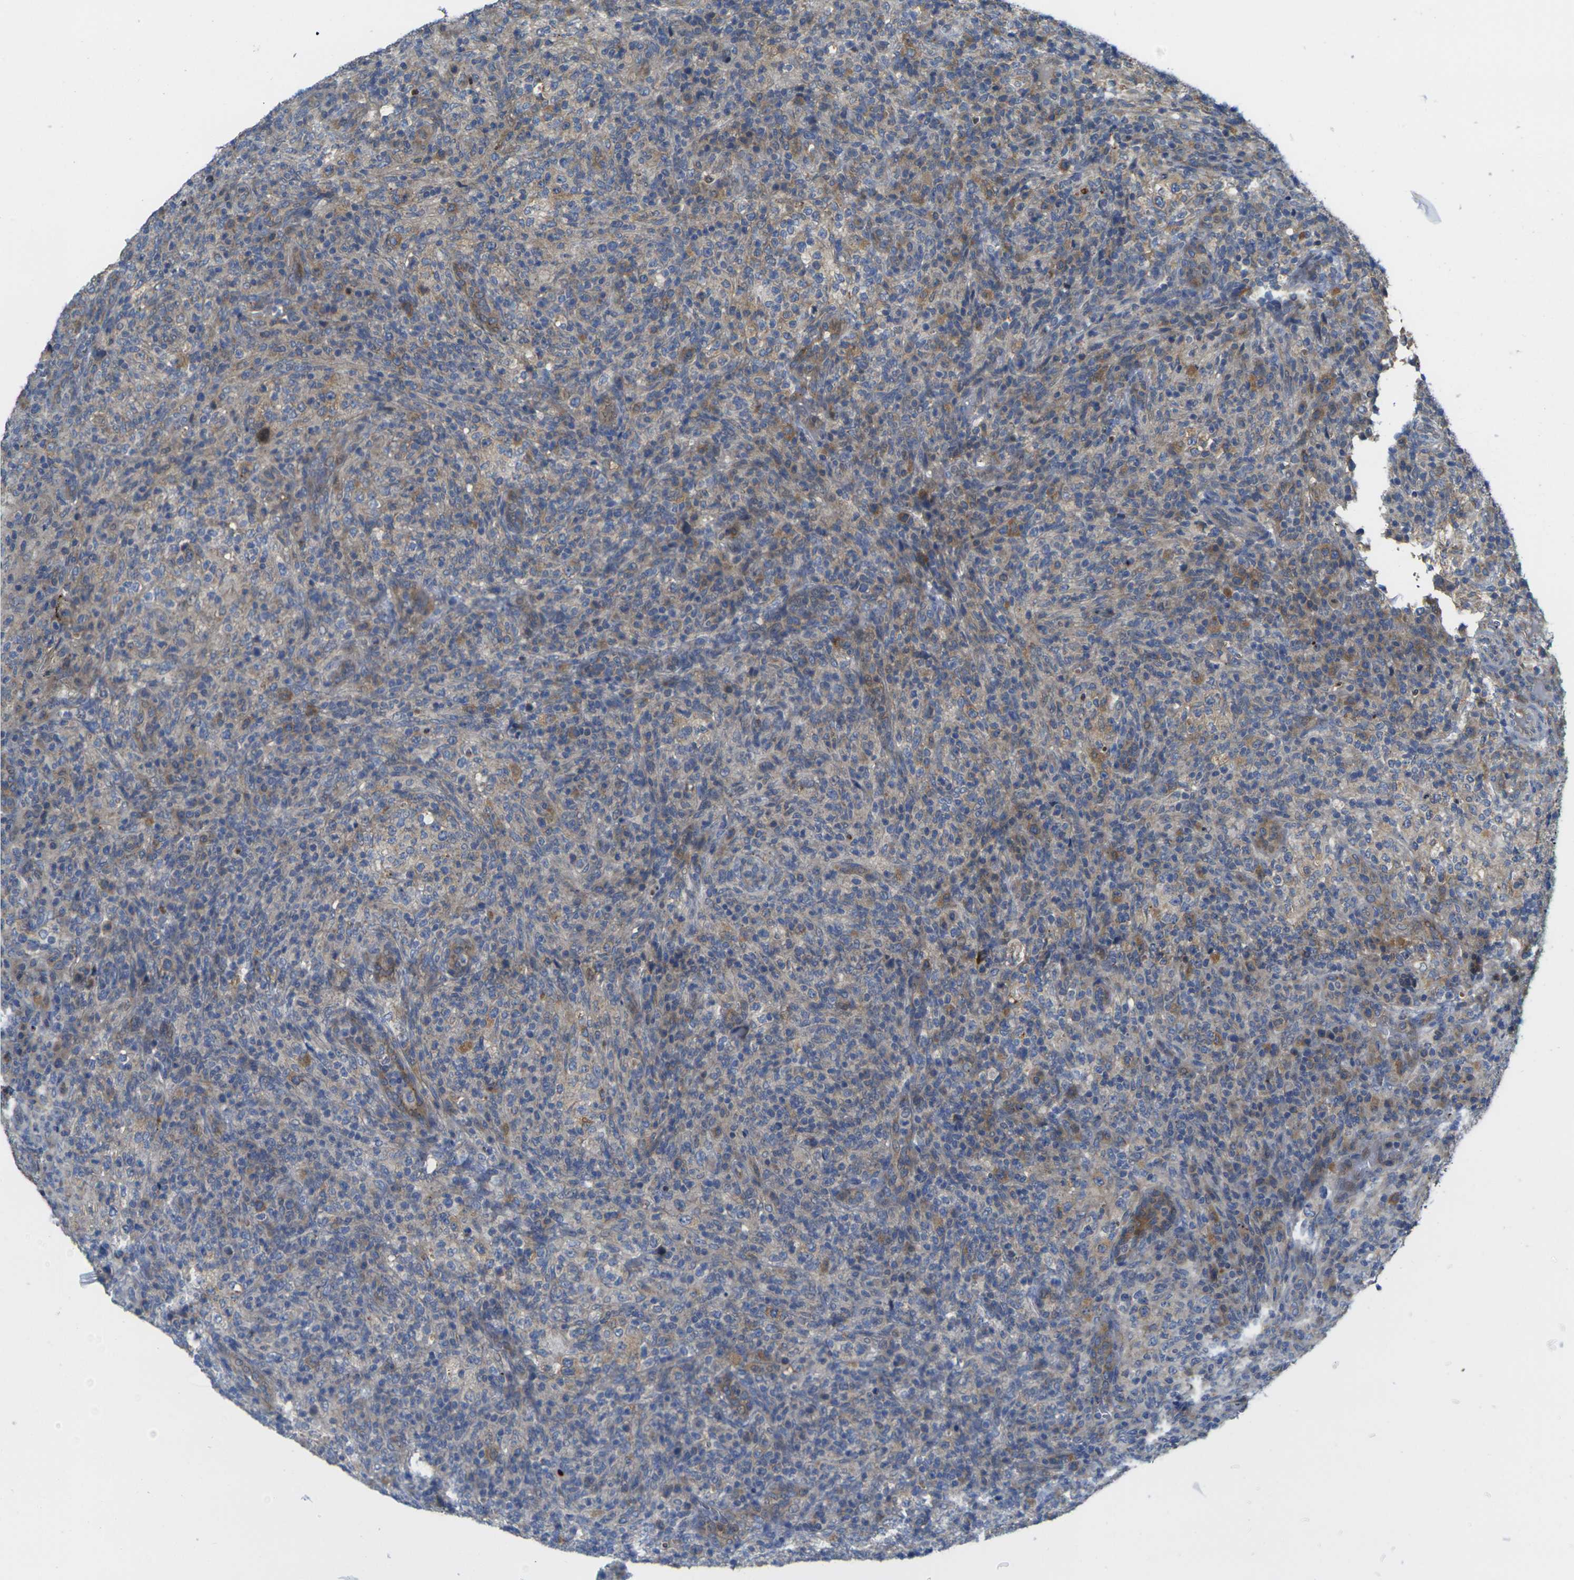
{"staining": {"intensity": "moderate", "quantity": "25%-75%", "location": "cytoplasmic/membranous"}, "tissue": "lymphoma", "cell_type": "Tumor cells", "image_type": "cancer", "snomed": [{"axis": "morphology", "description": "Malignant lymphoma, non-Hodgkin's type, High grade"}, {"axis": "topography", "description": "Lymph node"}], "caption": "This micrograph displays immunohistochemistry (IHC) staining of human lymphoma, with medium moderate cytoplasmic/membranous expression in approximately 25%-75% of tumor cells.", "gene": "GNA12", "patient": {"sex": "female", "age": 76}}